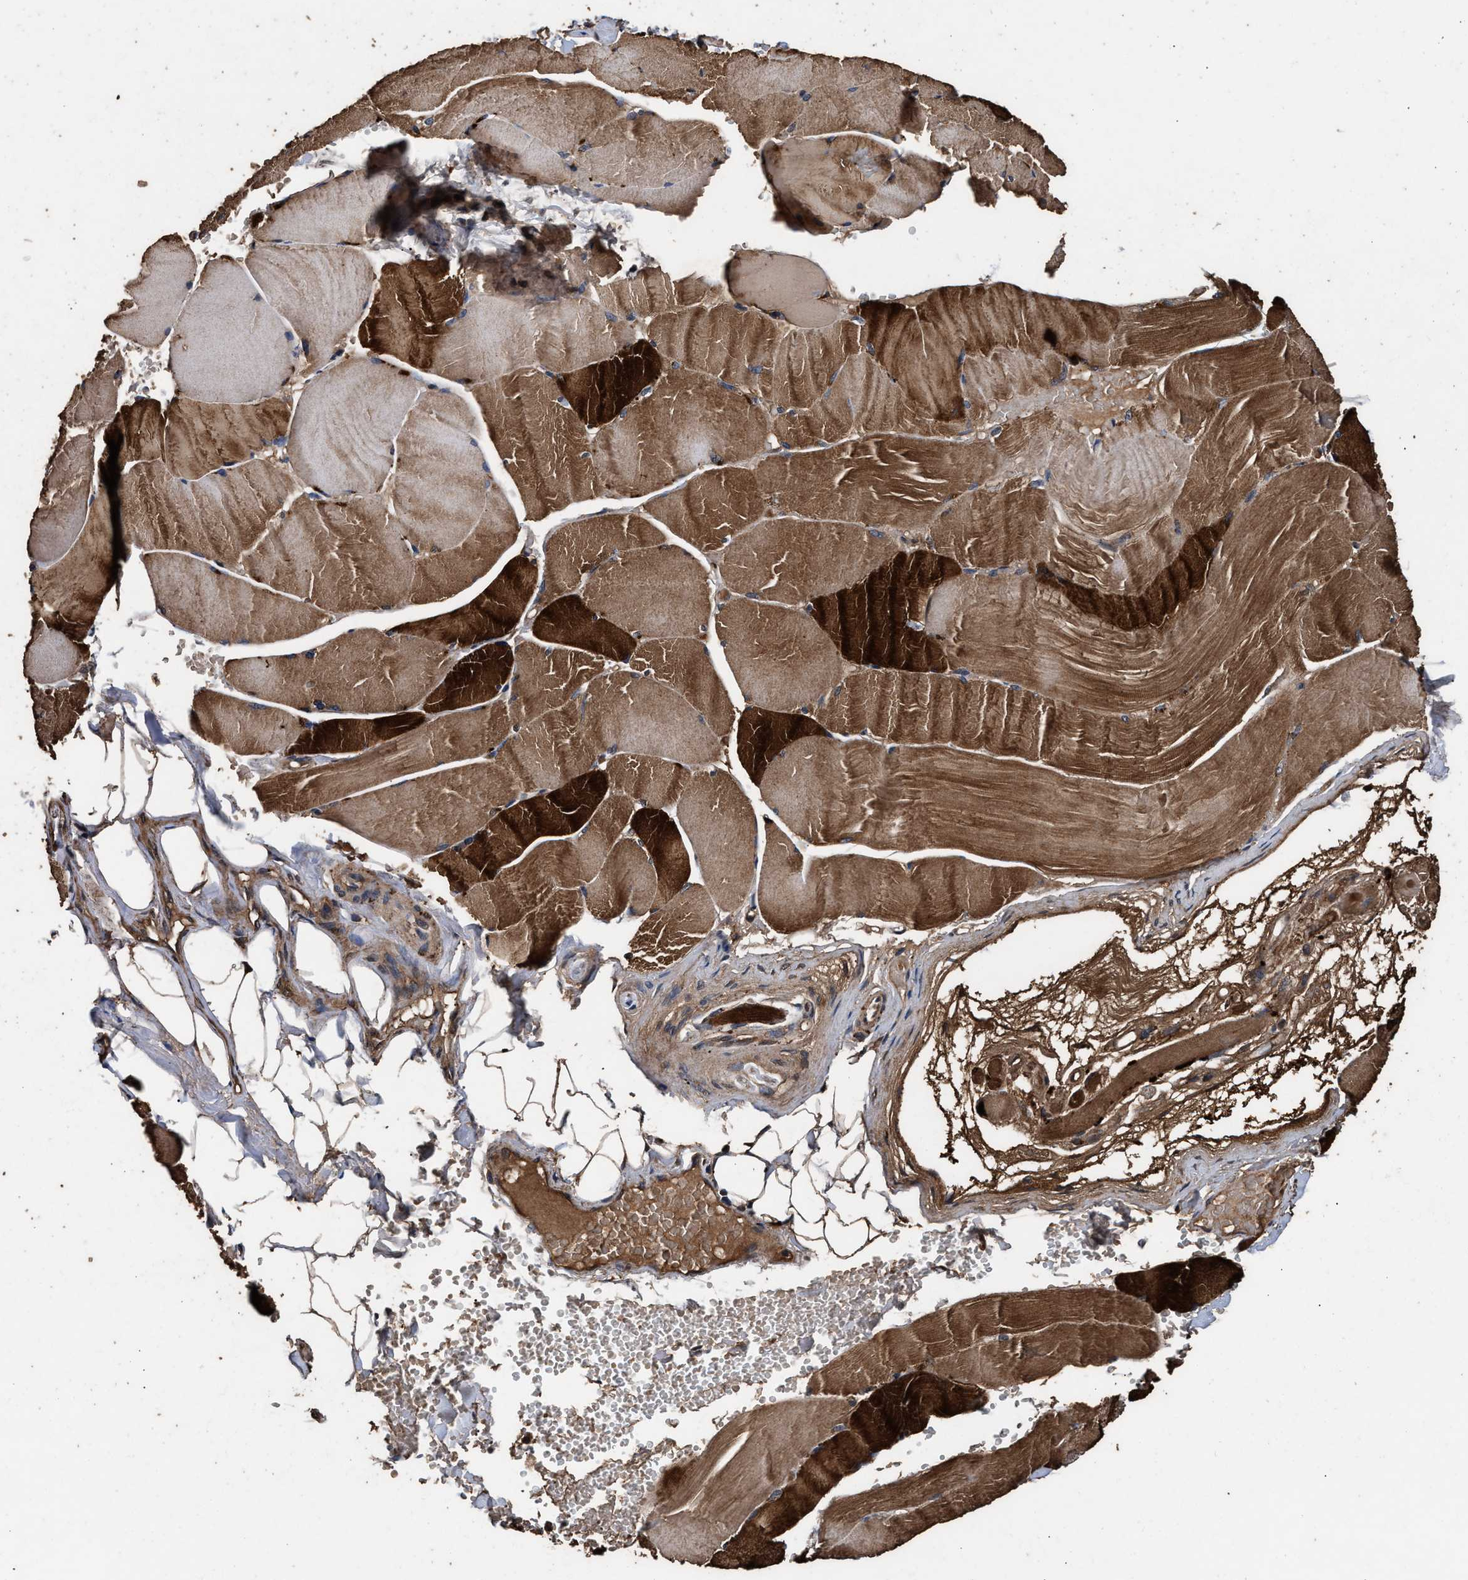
{"staining": {"intensity": "strong", "quantity": ">75%", "location": "cytoplasmic/membranous"}, "tissue": "skeletal muscle", "cell_type": "Myocytes", "image_type": "normal", "snomed": [{"axis": "morphology", "description": "Normal tissue, NOS"}, {"axis": "topography", "description": "Skin"}, {"axis": "topography", "description": "Skeletal muscle"}], "caption": "Brown immunohistochemical staining in unremarkable human skeletal muscle exhibits strong cytoplasmic/membranous staining in approximately >75% of myocytes. (Stains: DAB in brown, nuclei in blue, Microscopy: brightfield microscopy at high magnification).", "gene": "ENSG00000286112", "patient": {"sex": "male", "age": 83}}